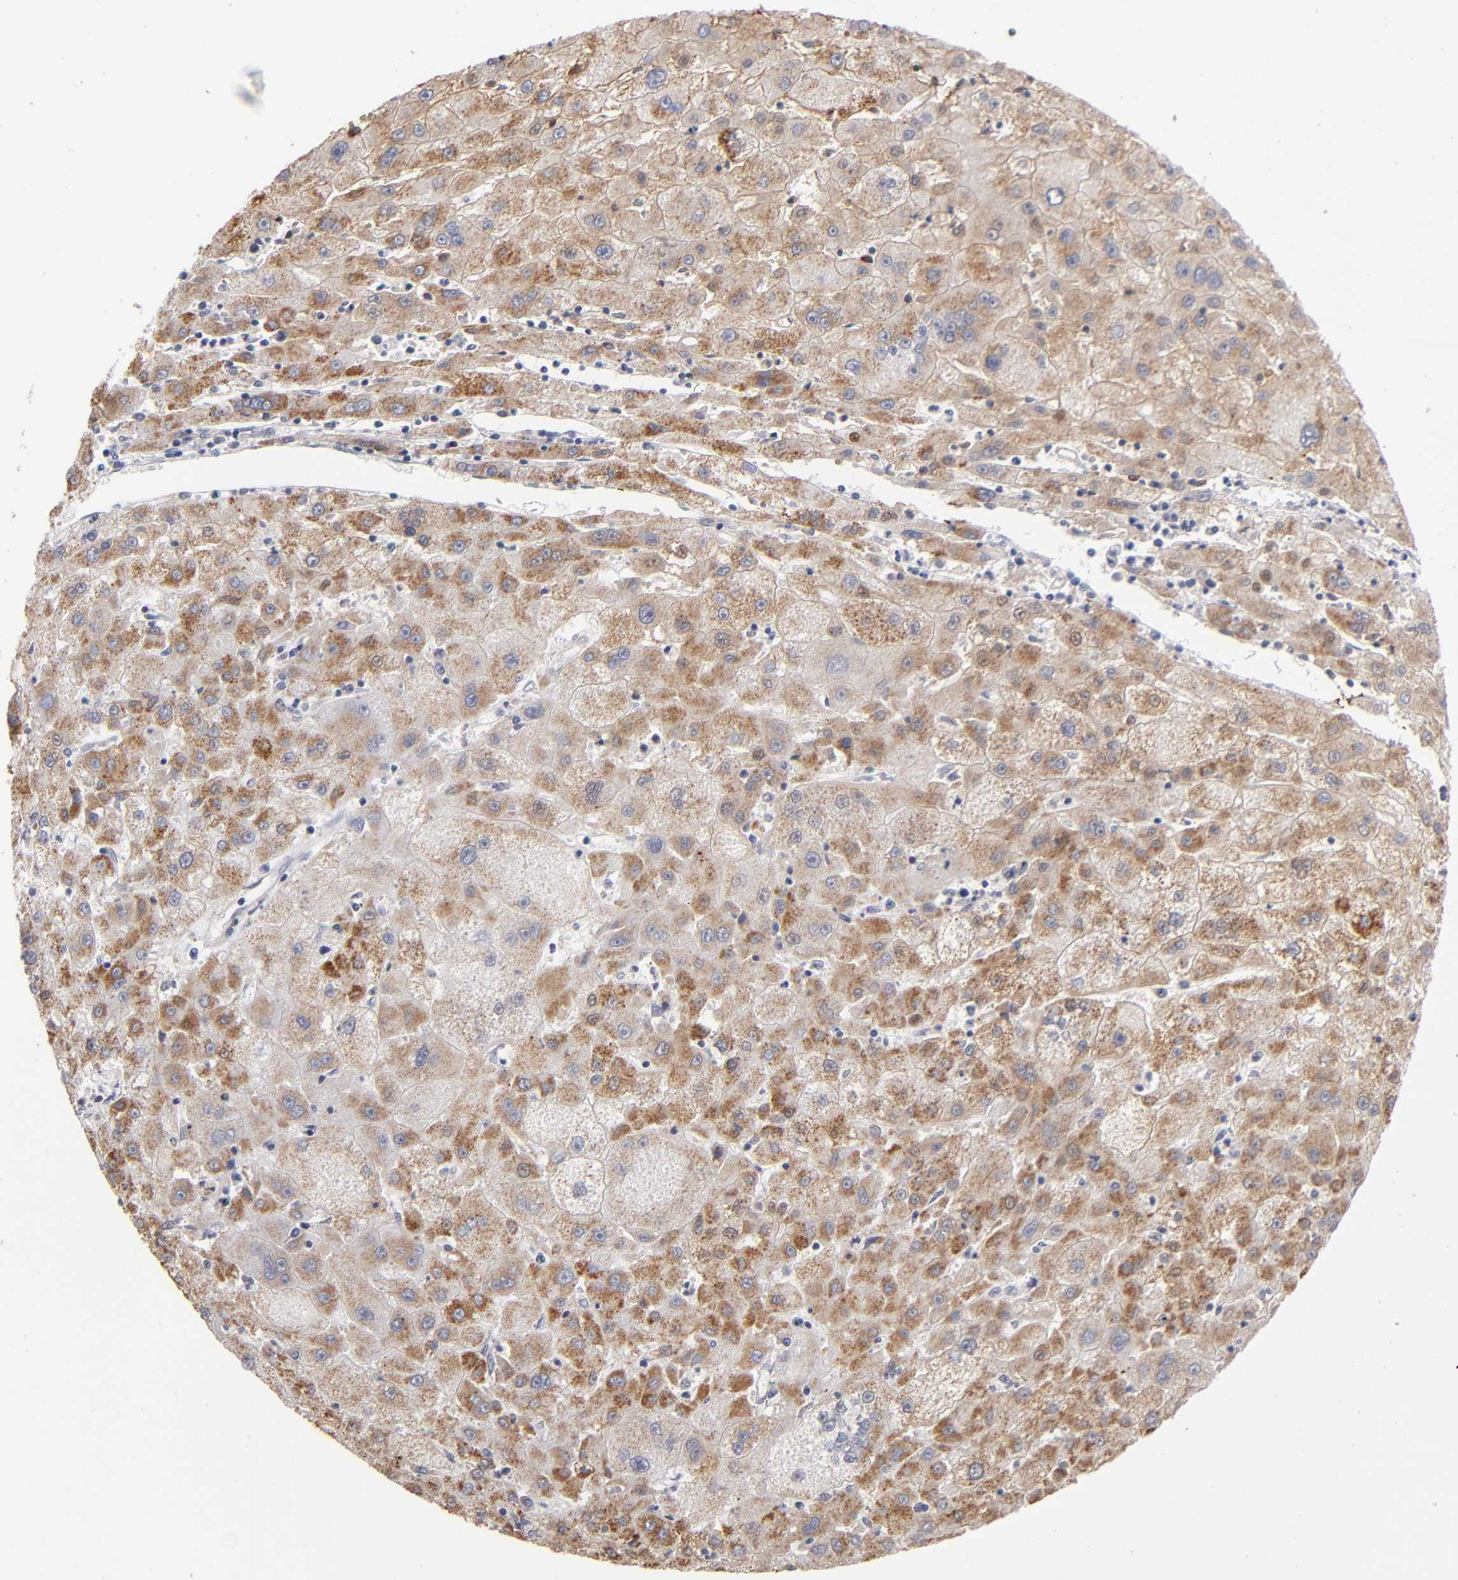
{"staining": {"intensity": "moderate", "quantity": ">75%", "location": "cytoplasmic/membranous"}, "tissue": "liver cancer", "cell_type": "Tumor cells", "image_type": "cancer", "snomed": [{"axis": "morphology", "description": "Carcinoma, Hepatocellular, NOS"}, {"axis": "topography", "description": "Liver"}], "caption": "Tumor cells demonstrate medium levels of moderate cytoplasmic/membranous staining in approximately >75% of cells in liver cancer (hepatocellular carcinoma).", "gene": "ODF2", "patient": {"sex": "male", "age": 72}}